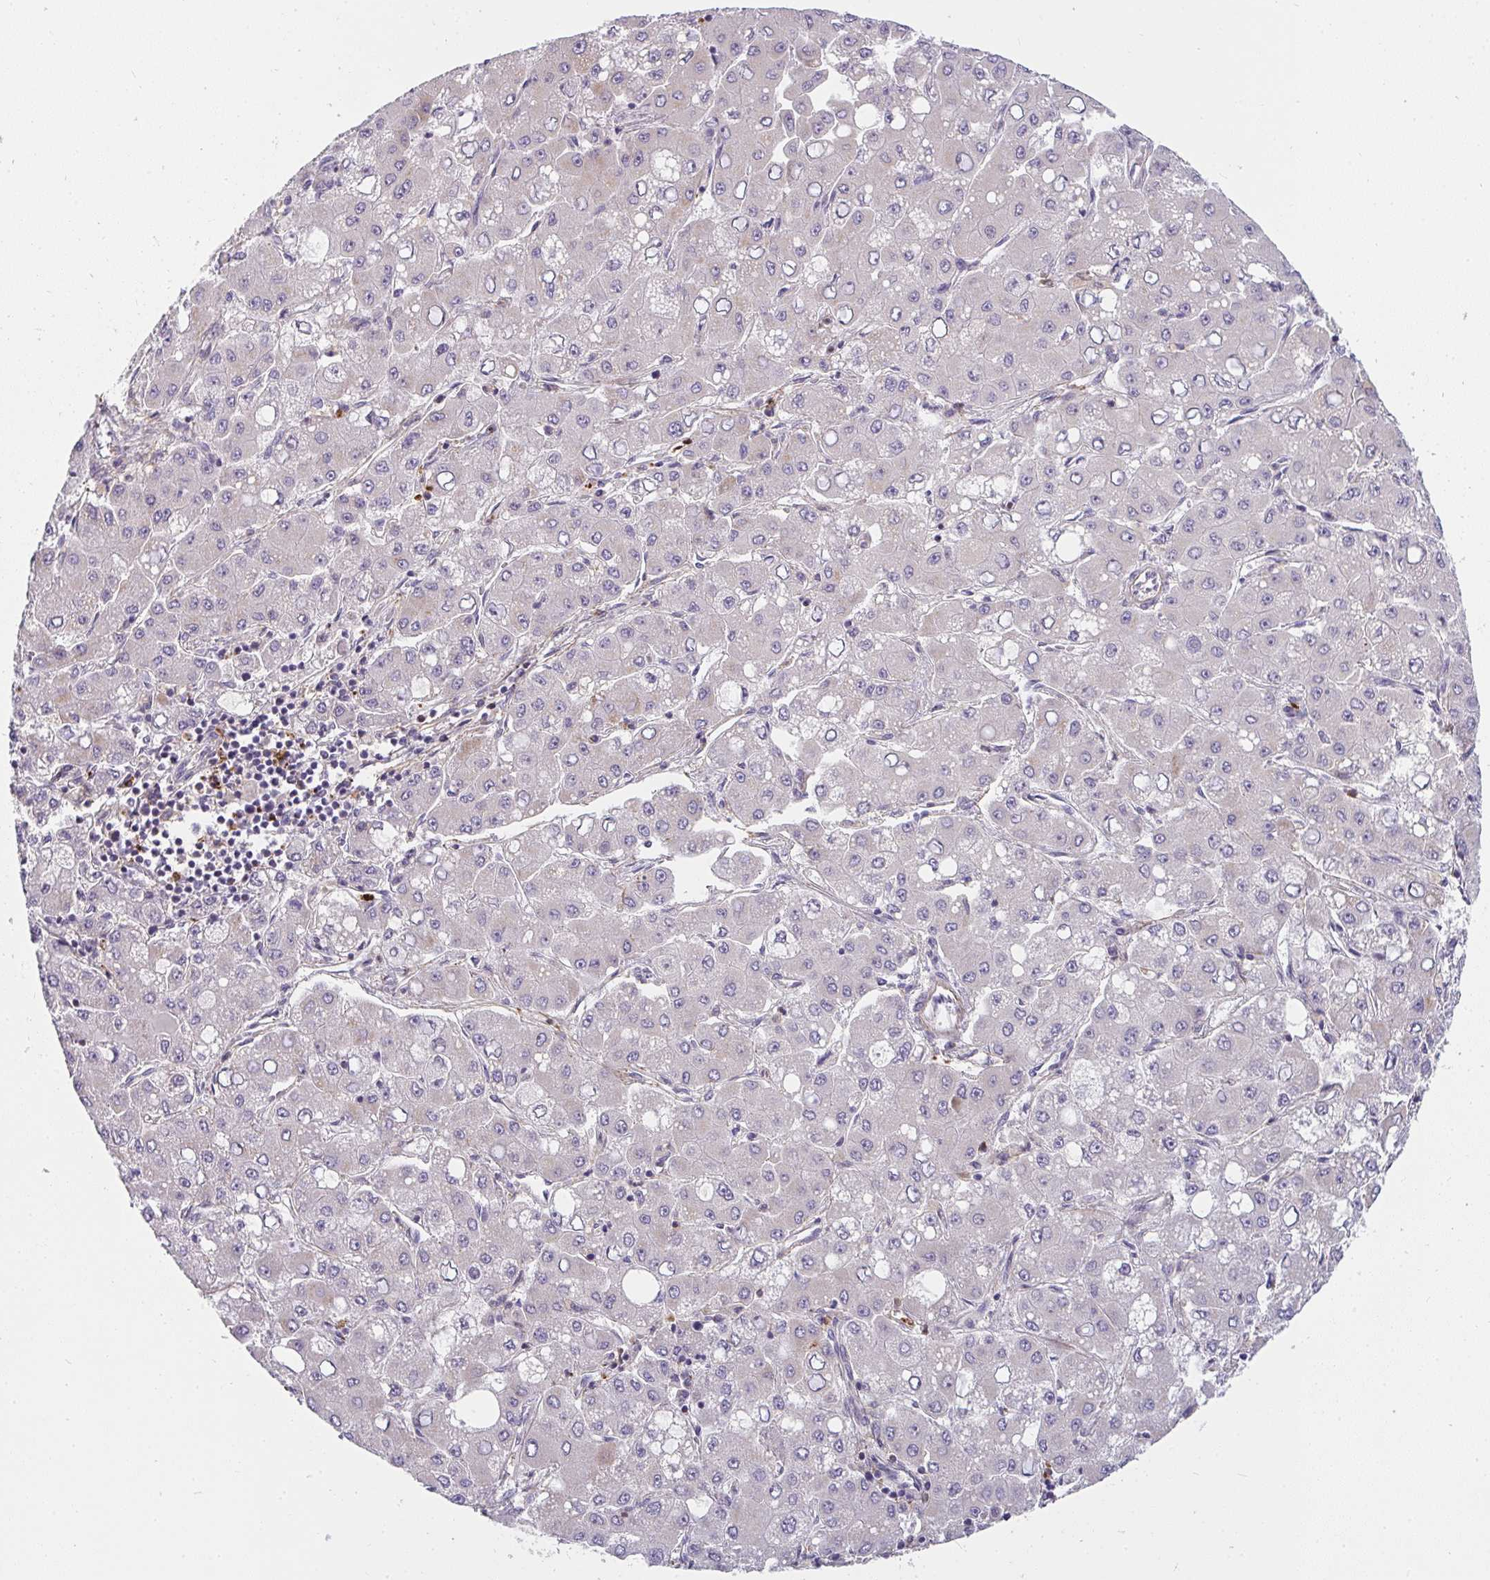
{"staining": {"intensity": "negative", "quantity": "none", "location": "none"}, "tissue": "liver cancer", "cell_type": "Tumor cells", "image_type": "cancer", "snomed": [{"axis": "morphology", "description": "Carcinoma, Hepatocellular, NOS"}, {"axis": "topography", "description": "Liver"}], "caption": "The photomicrograph shows no significant staining in tumor cells of liver cancer.", "gene": "CSF3R", "patient": {"sex": "male", "age": 40}}